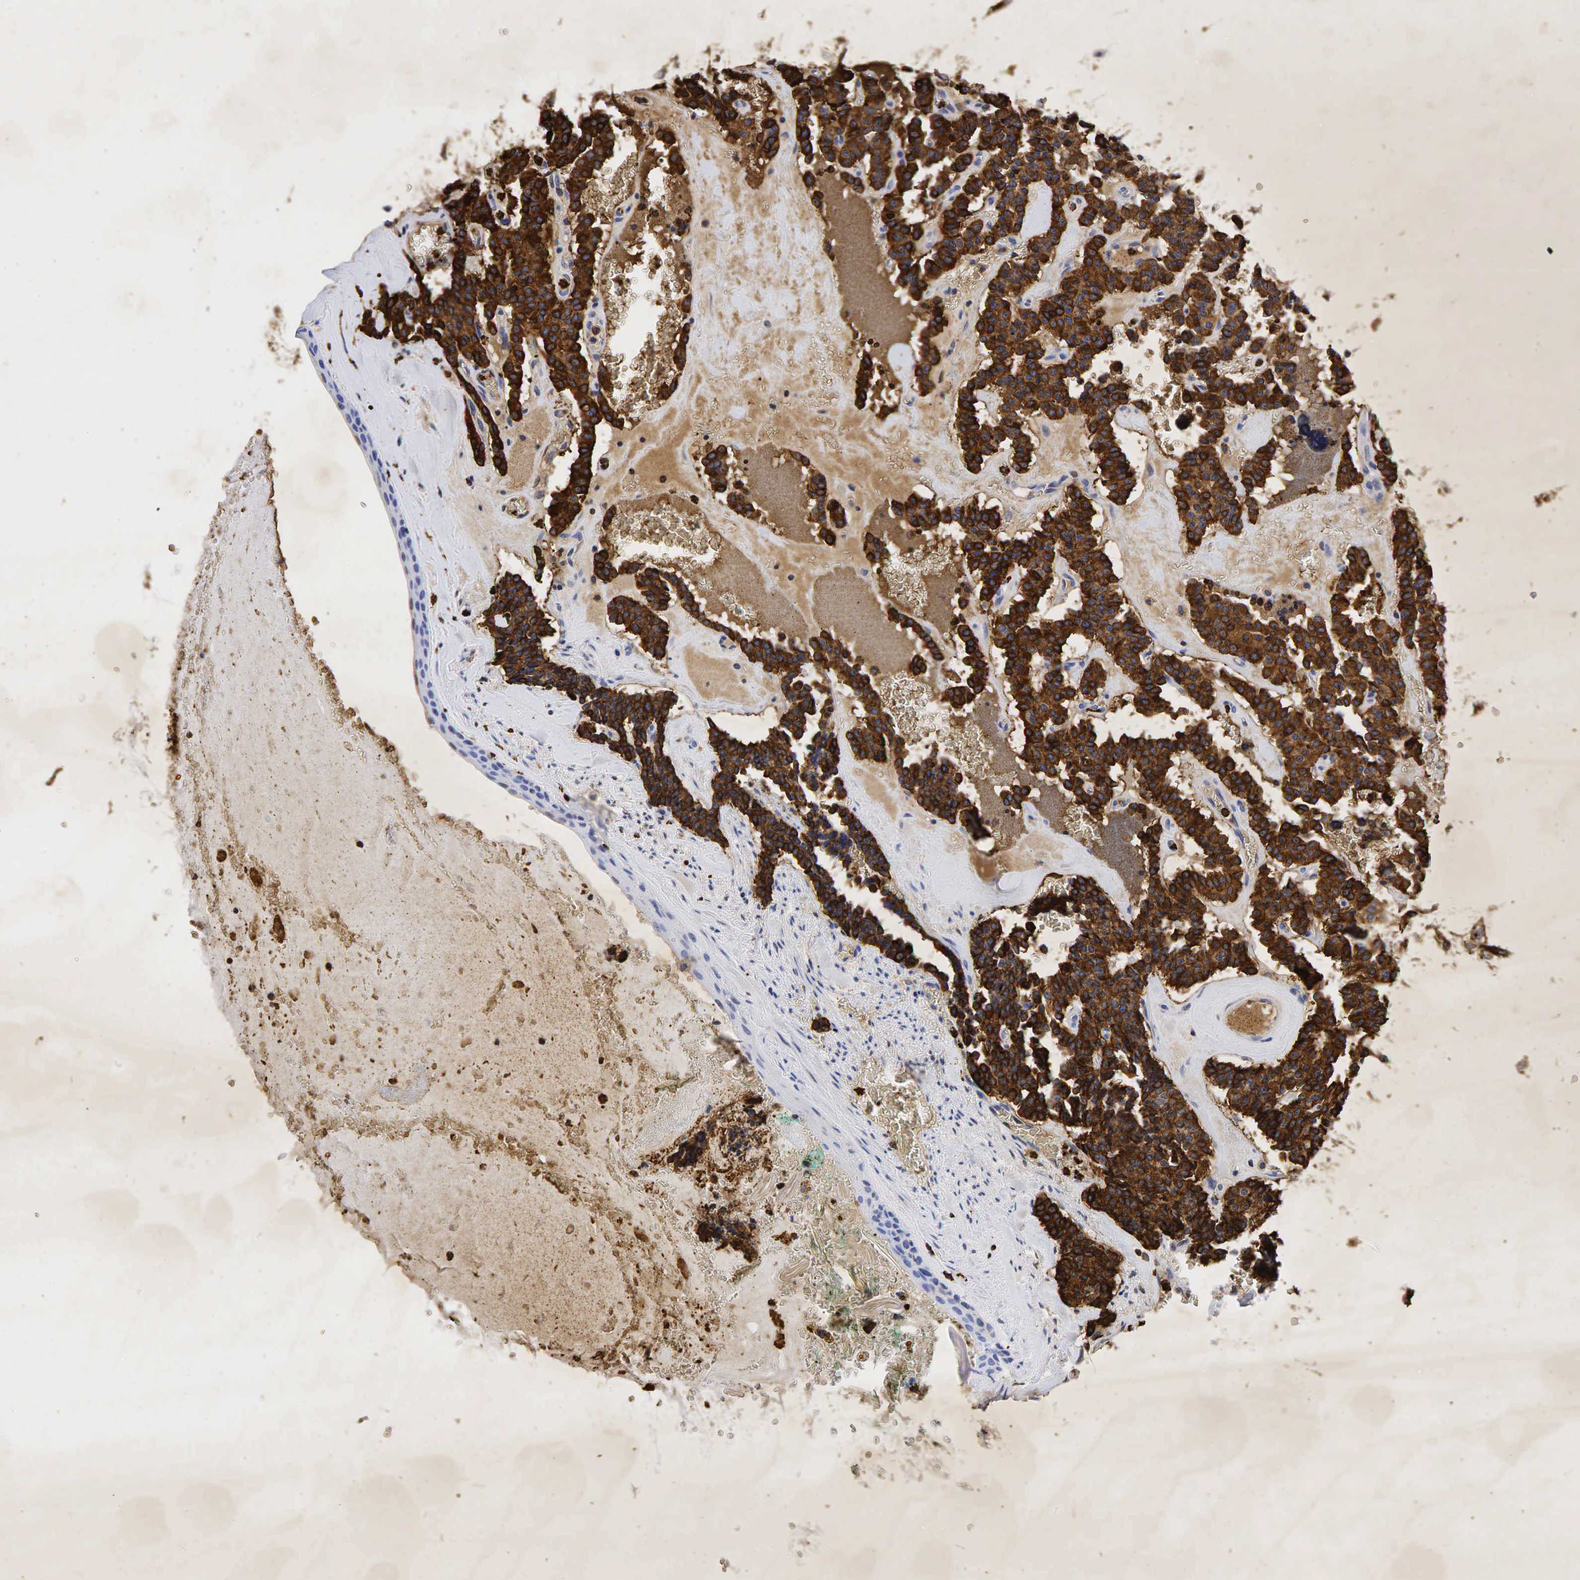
{"staining": {"intensity": "strong", "quantity": ">75%", "location": "cytoplasmic/membranous,nuclear"}, "tissue": "carcinoid", "cell_type": "Tumor cells", "image_type": "cancer", "snomed": [{"axis": "morphology", "description": "Carcinoid, malignant, NOS"}, {"axis": "topography", "description": "Bronchus"}], "caption": "About >75% of tumor cells in carcinoid reveal strong cytoplasmic/membranous and nuclear protein staining as visualized by brown immunohistochemical staining.", "gene": "CHGA", "patient": {"sex": "male", "age": 55}}